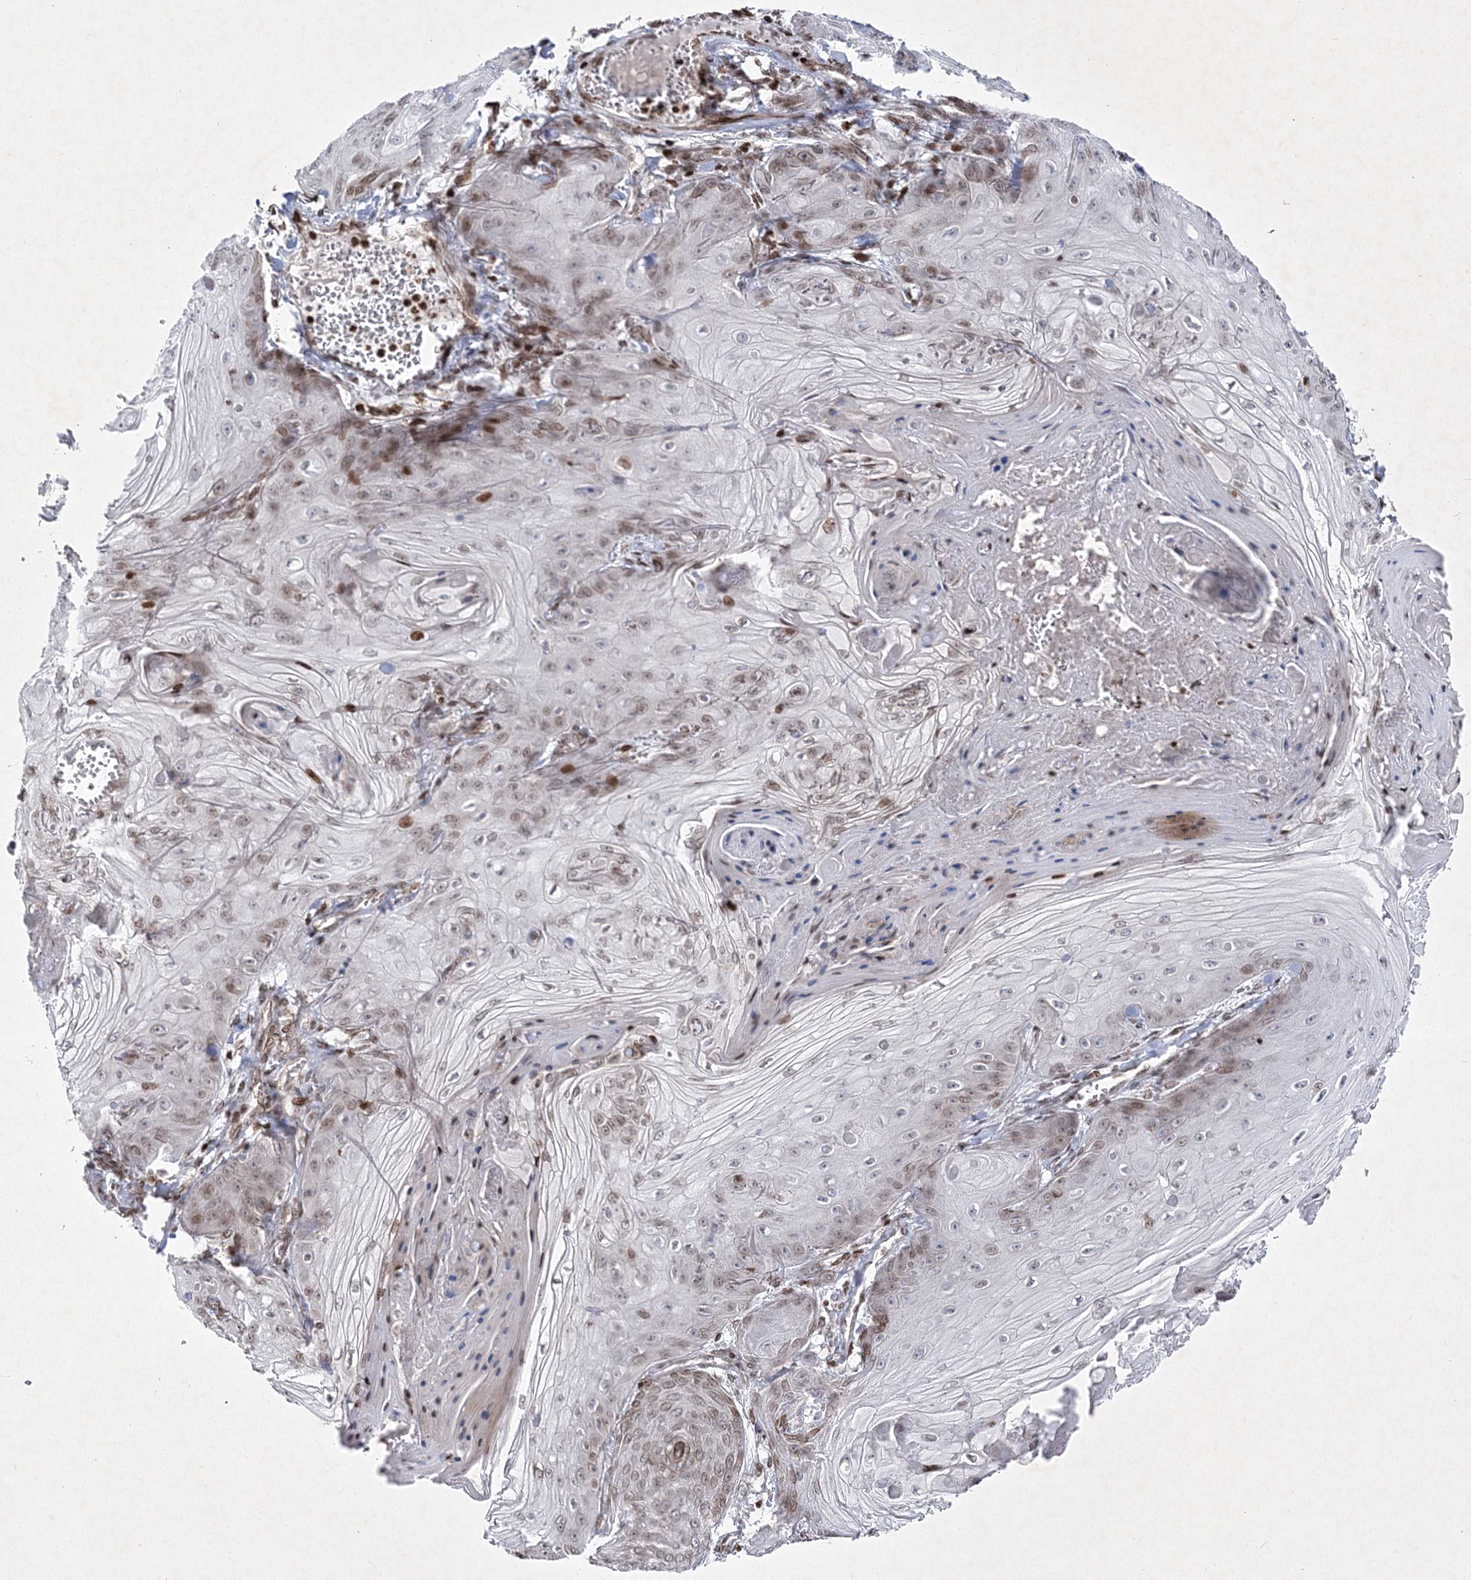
{"staining": {"intensity": "weak", "quantity": "<25%", "location": "nuclear"}, "tissue": "skin cancer", "cell_type": "Tumor cells", "image_type": "cancer", "snomed": [{"axis": "morphology", "description": "Squamous cell carcinoma, NOS"}, {"axis": "topography", "description": "Skin"}], "caption": "High power microscopy photomicrograph of an immunohistochemistry micrograph of skin cancer (squamous cell carcinoma), revealing no significant expression in tumor cells. (DAB IHC visualized using brightfield microscopy, high magnification).", "gene": "SMIM29", "patient": {"sex": "male", "age": 74}}